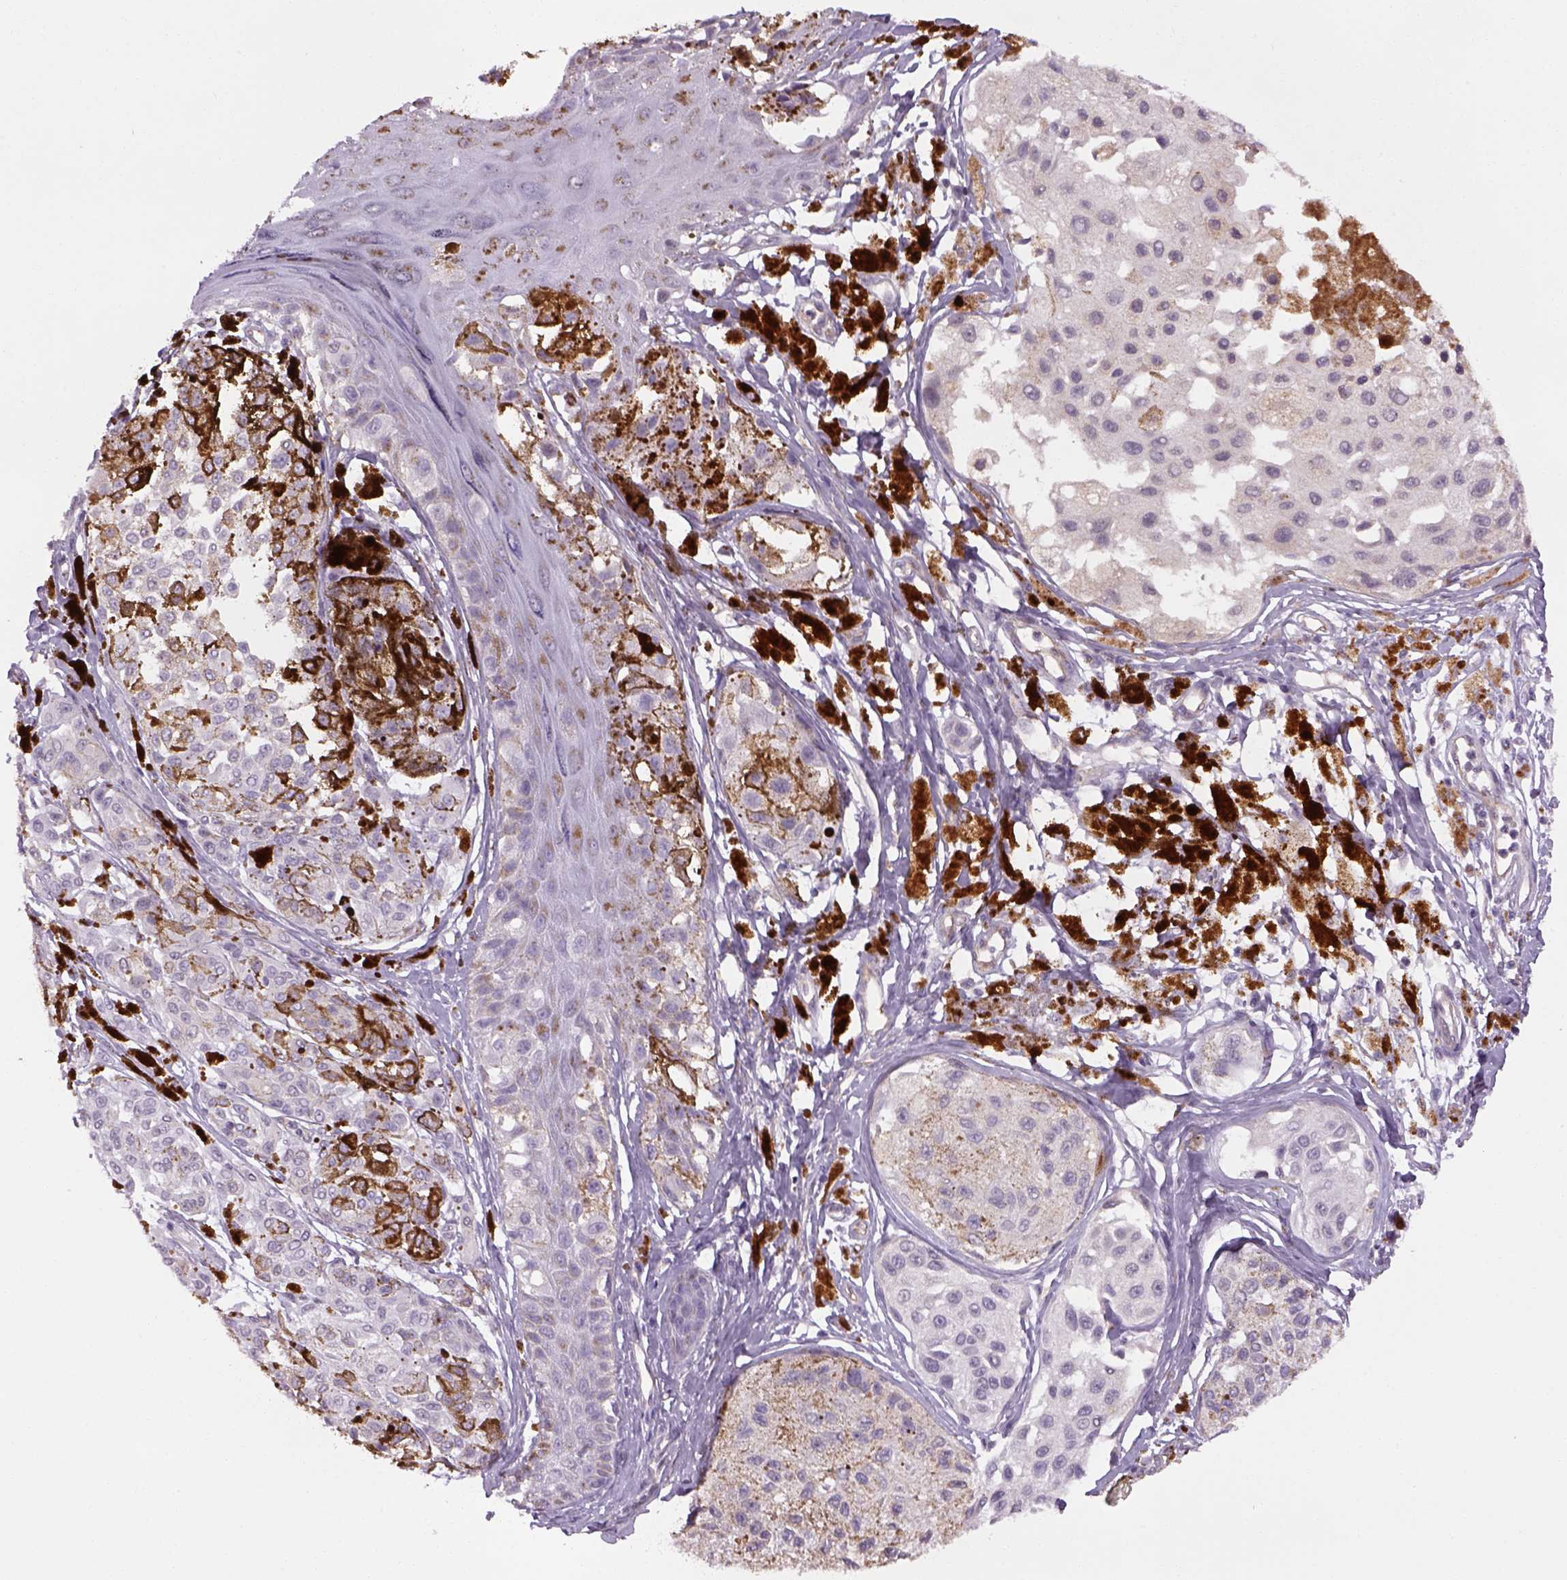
{"staining": {"intensity": "negative", "quantity": "none", "location": "none"}, "tissue": "melanoma", "cell_type": "Tumor cells", "image_type": "cancer", "snomed": [{"axis": "morphology", "description": "Malignant melanoma, NOS"}, {"axis": "topography", "description": "Skin"}], "caption": "Immunohistochemistry (IHC) histopathology image of human melanoma stained for a protein (brown), which reveals no positivity in tumor cells. (Brightfield microscopy of DAB immunohistochemistry at high magnification).", "gene": "PRRT1", "patient": {"sex": "female", "age": 38}}